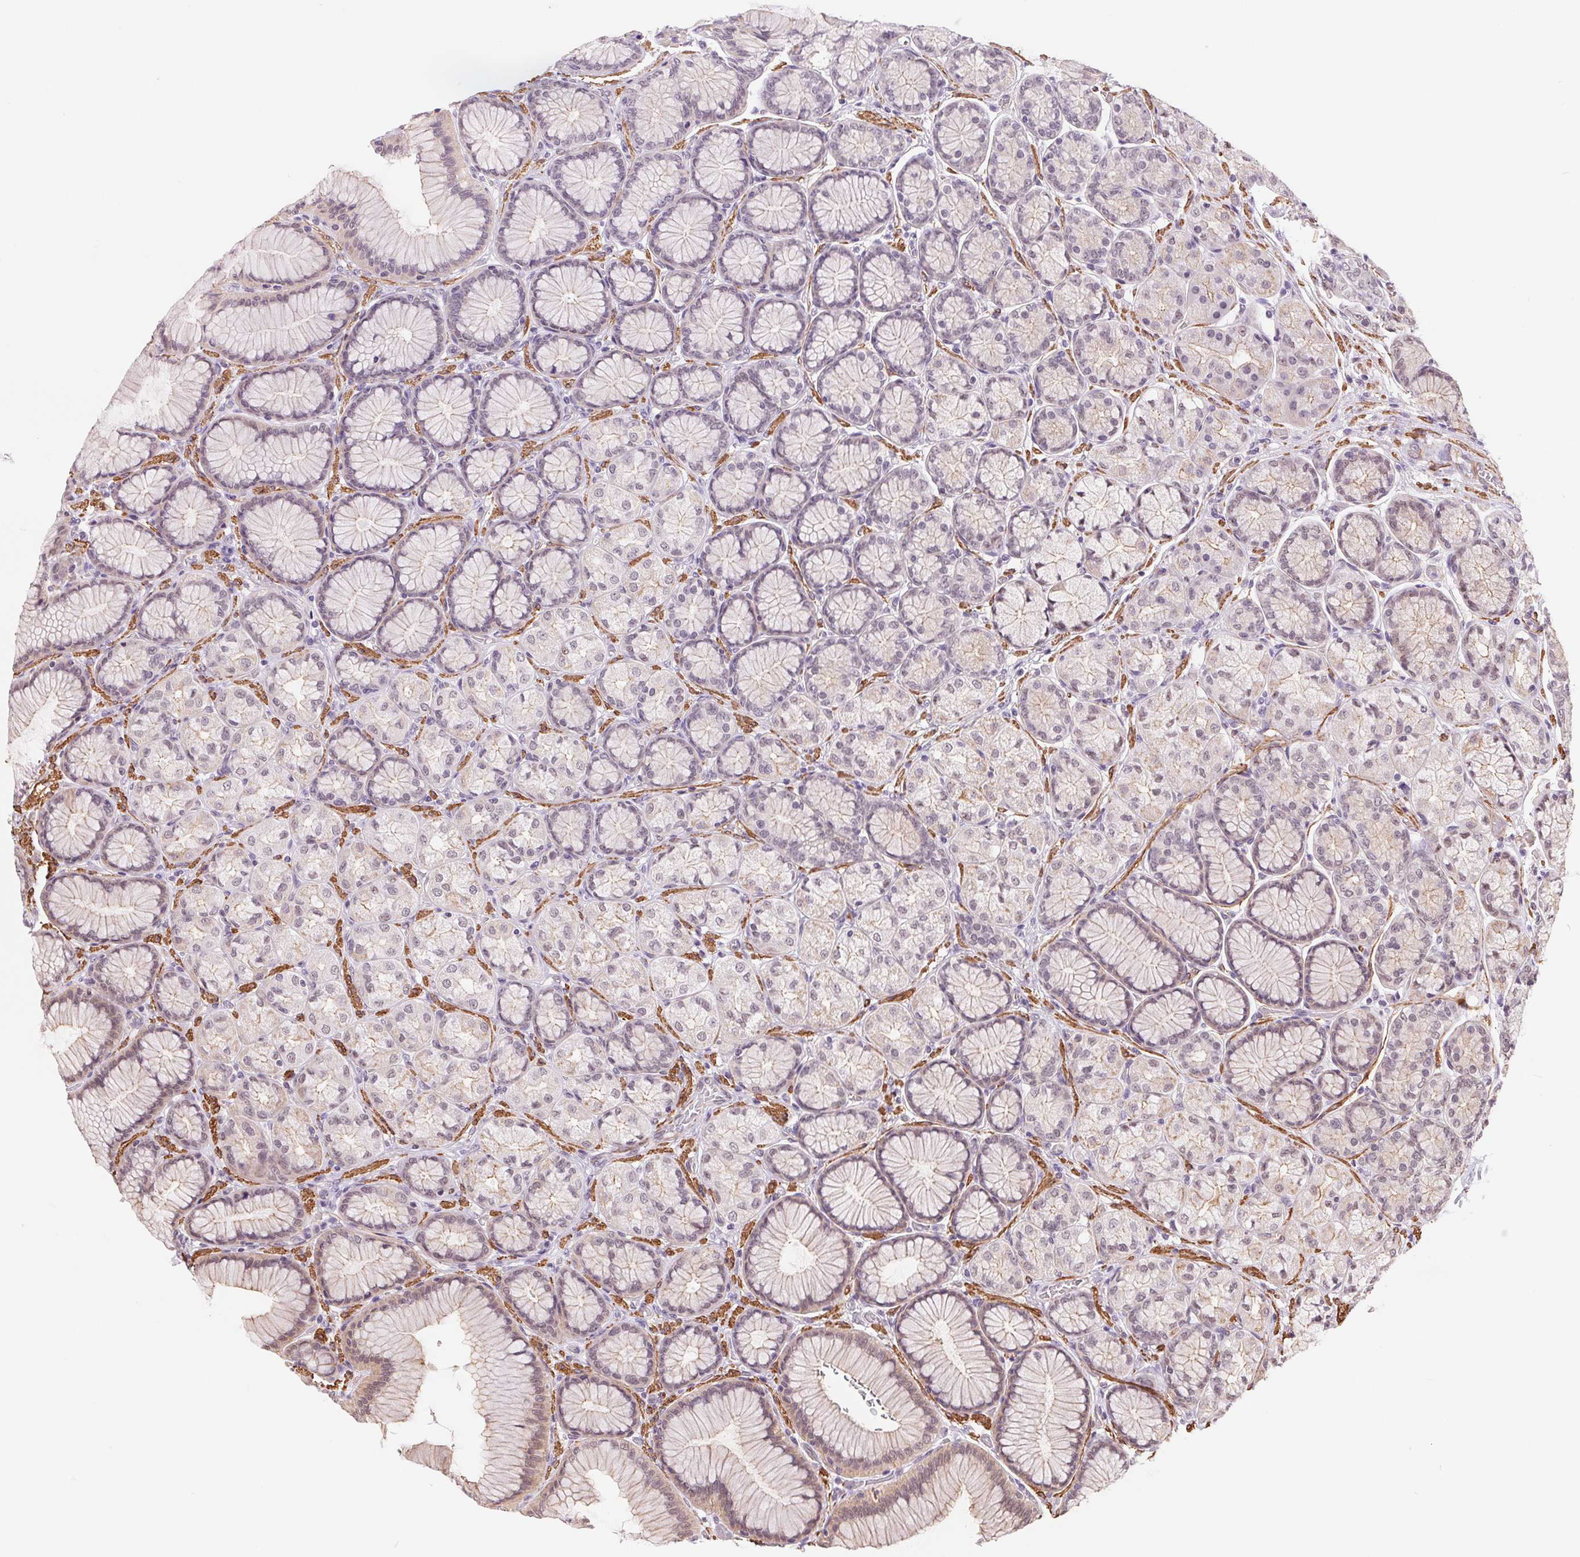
{"staining": {"intensity": "weak", "quantity": "25%-75%", "location": "cytoplasmic/membranous"}, "tissue": "stomach", "cell_type": "Glandular cells", "image_type": "normal", "snomed": [{"axis": "morphology", "description": "Normal tissue, NOS"}, {"axis": "morphology", "description": "Adenocarcinoma, NOS"}, {"axis": "morphology", "description": "Adenocarcinoma, High grade"}, {"axis": "topography", "description": "Stomach, upper"}, {"axis": "topography", "description": "Stomach"}], "caption": "Protein analysis of unremarkable stomach reveals weak cytoplasmic/membranous staining in about 25%-75% of glandular cells. Using DAB (3,3'-diaminobenzidine) (brown) and hematoxylin (blue) stains, captured at high magnification using brightfield microscopy.", "gene": "BCAT1", "patient": {"sex": "female", "age": 65}}